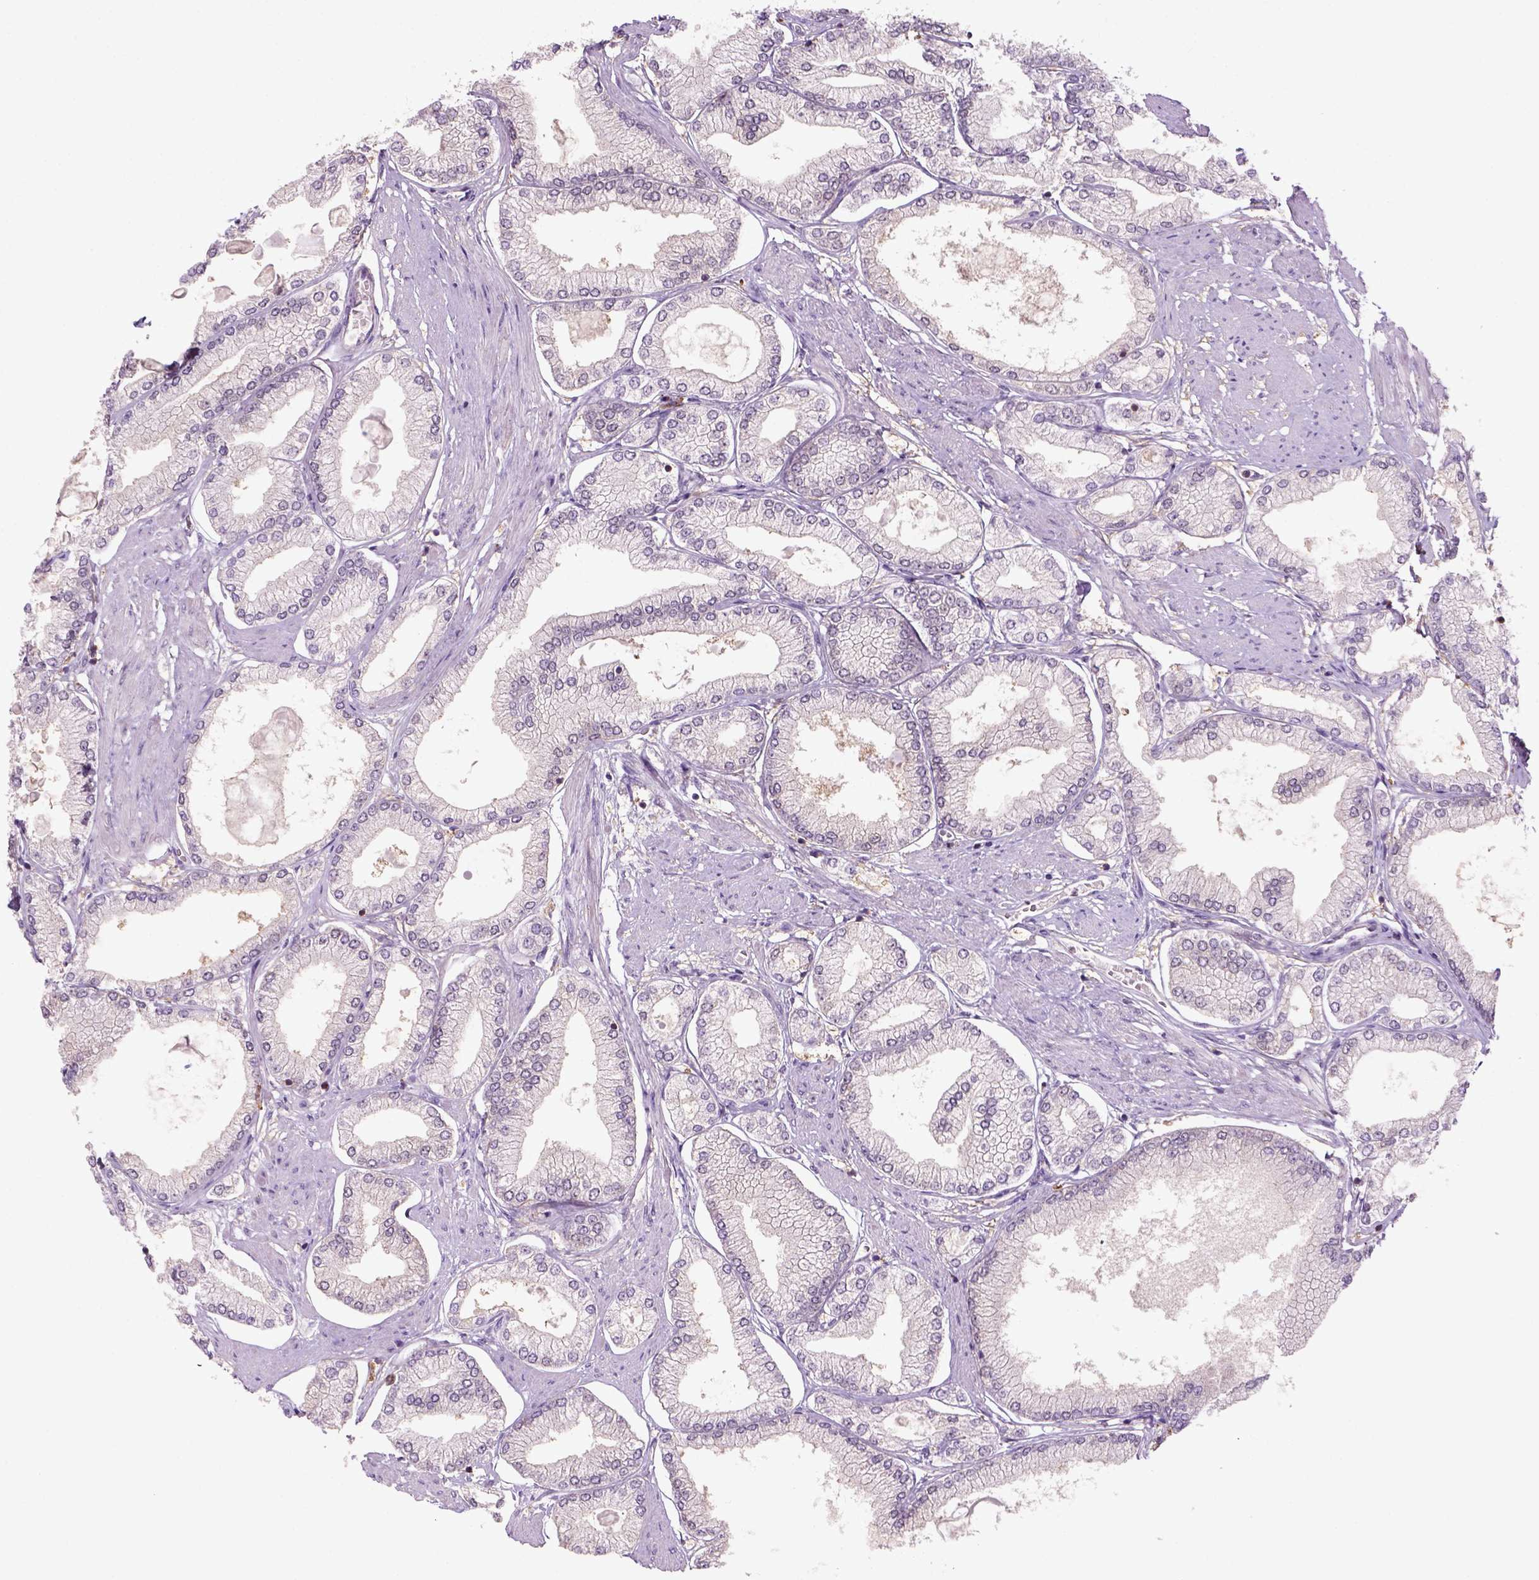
{"staining": {"intensity": "negative", "quantity": "none", "location": "none"}, "tissue": "prostate cancer", "cell_type": "Tumor cells", "image_type": "cancer", "snomed": [{"axis": "morphology", "description": "Adenocarcinoma, High grade"}, {"axis": "topography", "description": "Prostate"}], "caption": "An IHC photomicrograph of prostate cancer is shown. There is no staining in tumor cells of prostate cancer. Nuclei are stained in blue.", "gene": "GOT1", "patient": {"sex": "male", "age": 68}}